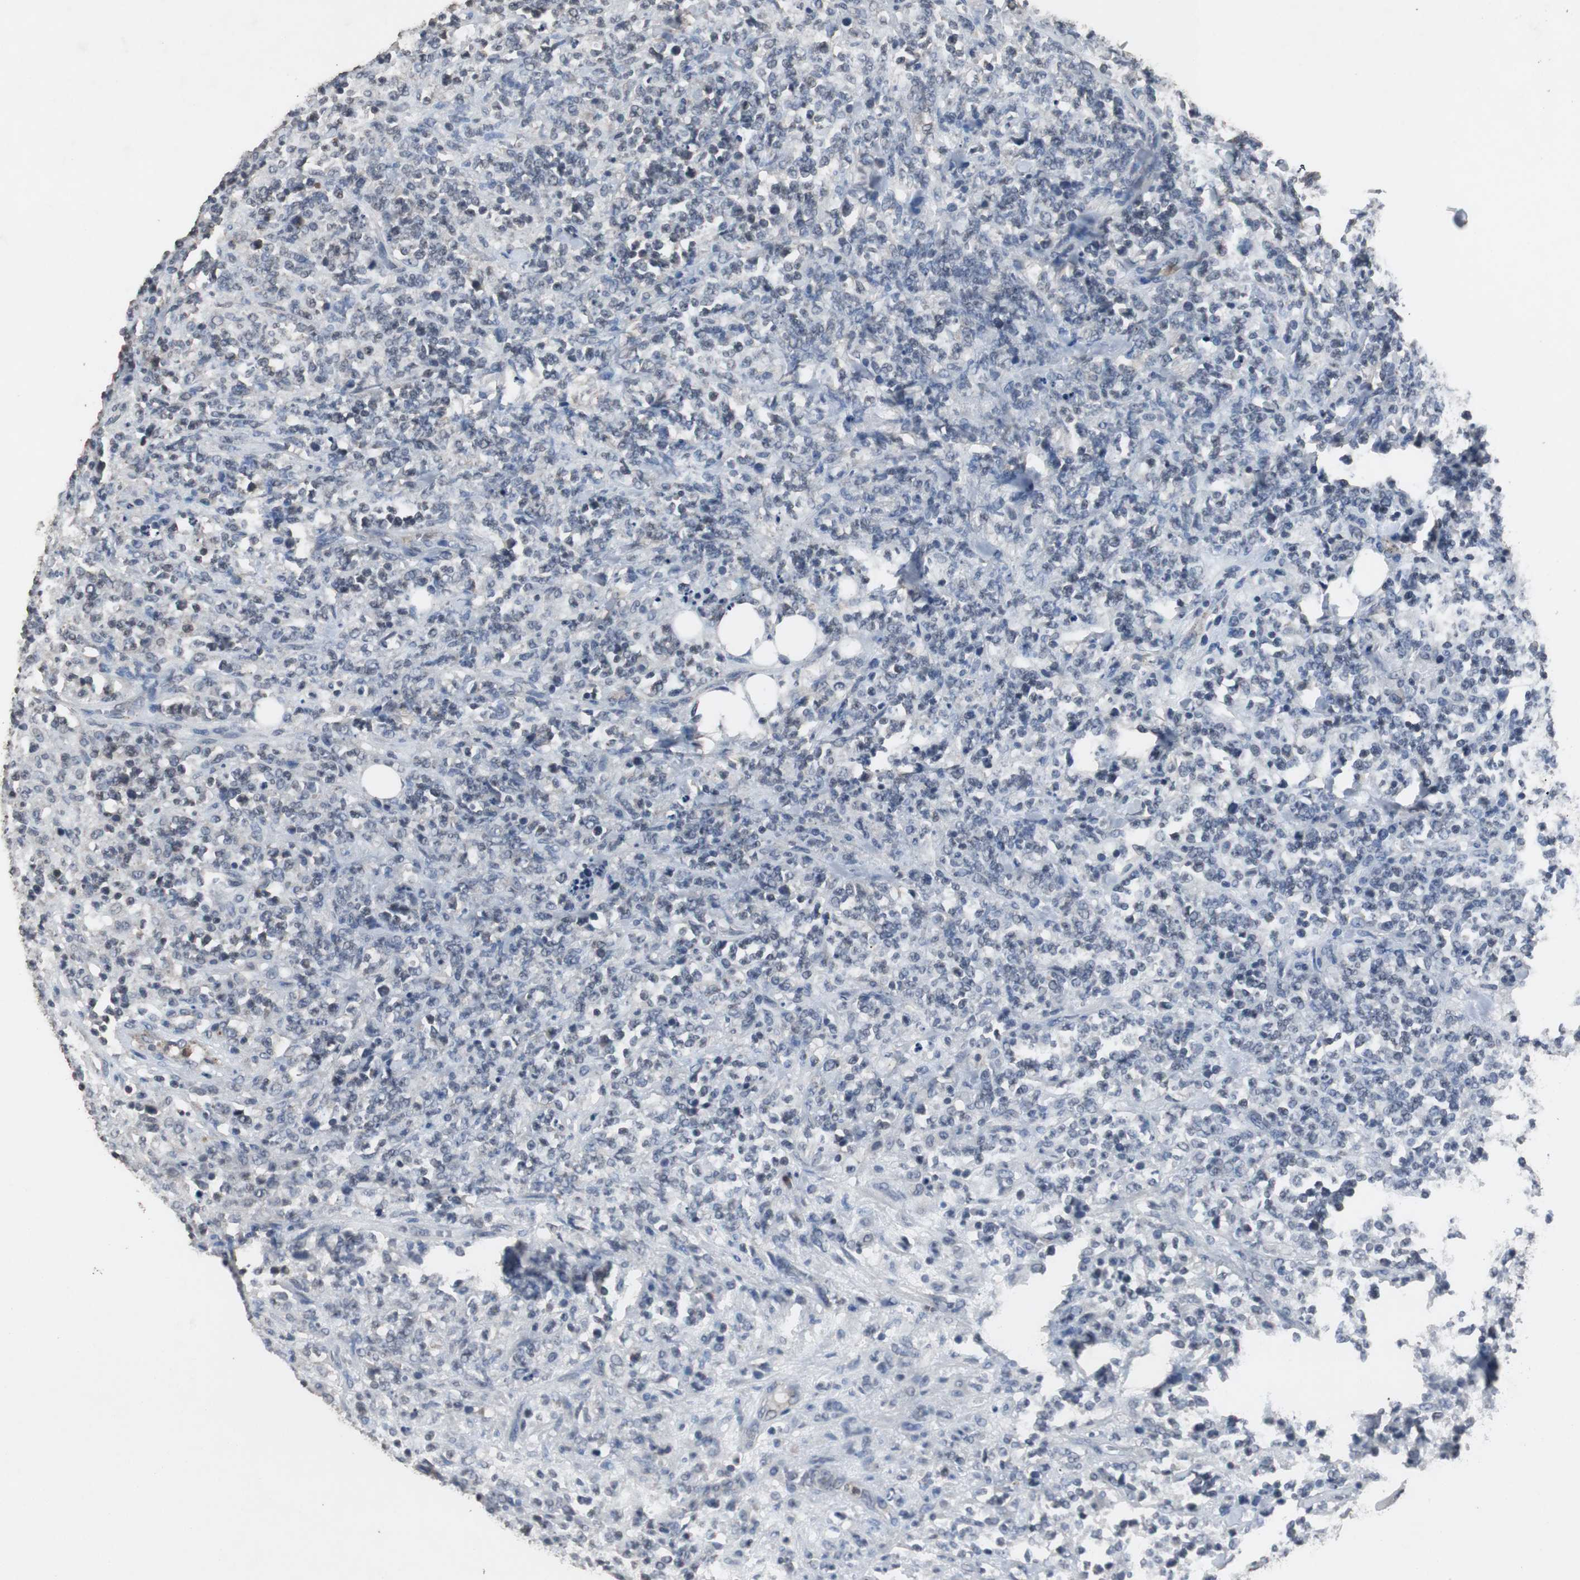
{"staining": {"intensity": "negative", "quantity": "none", "location": "none"}, "tissue": "lymphoma", "cell_type": "Tumor cells", "image_type": "cancer", "snomed": [{"axis": "morphology", "description": "Malignant lymphoma, non-Hodgkin's type, High grade"}, {"axis": "topography", "description": "Soft tissue"}], "caption": "Immunohistochemistry (IHC) histopathology image of neoplastic tissue: lymphoma stained with DAB reveals no significant protein staining in tumor cells.", "gene": "ADNP2", "patient": {"sex": "male", "age": 18}}